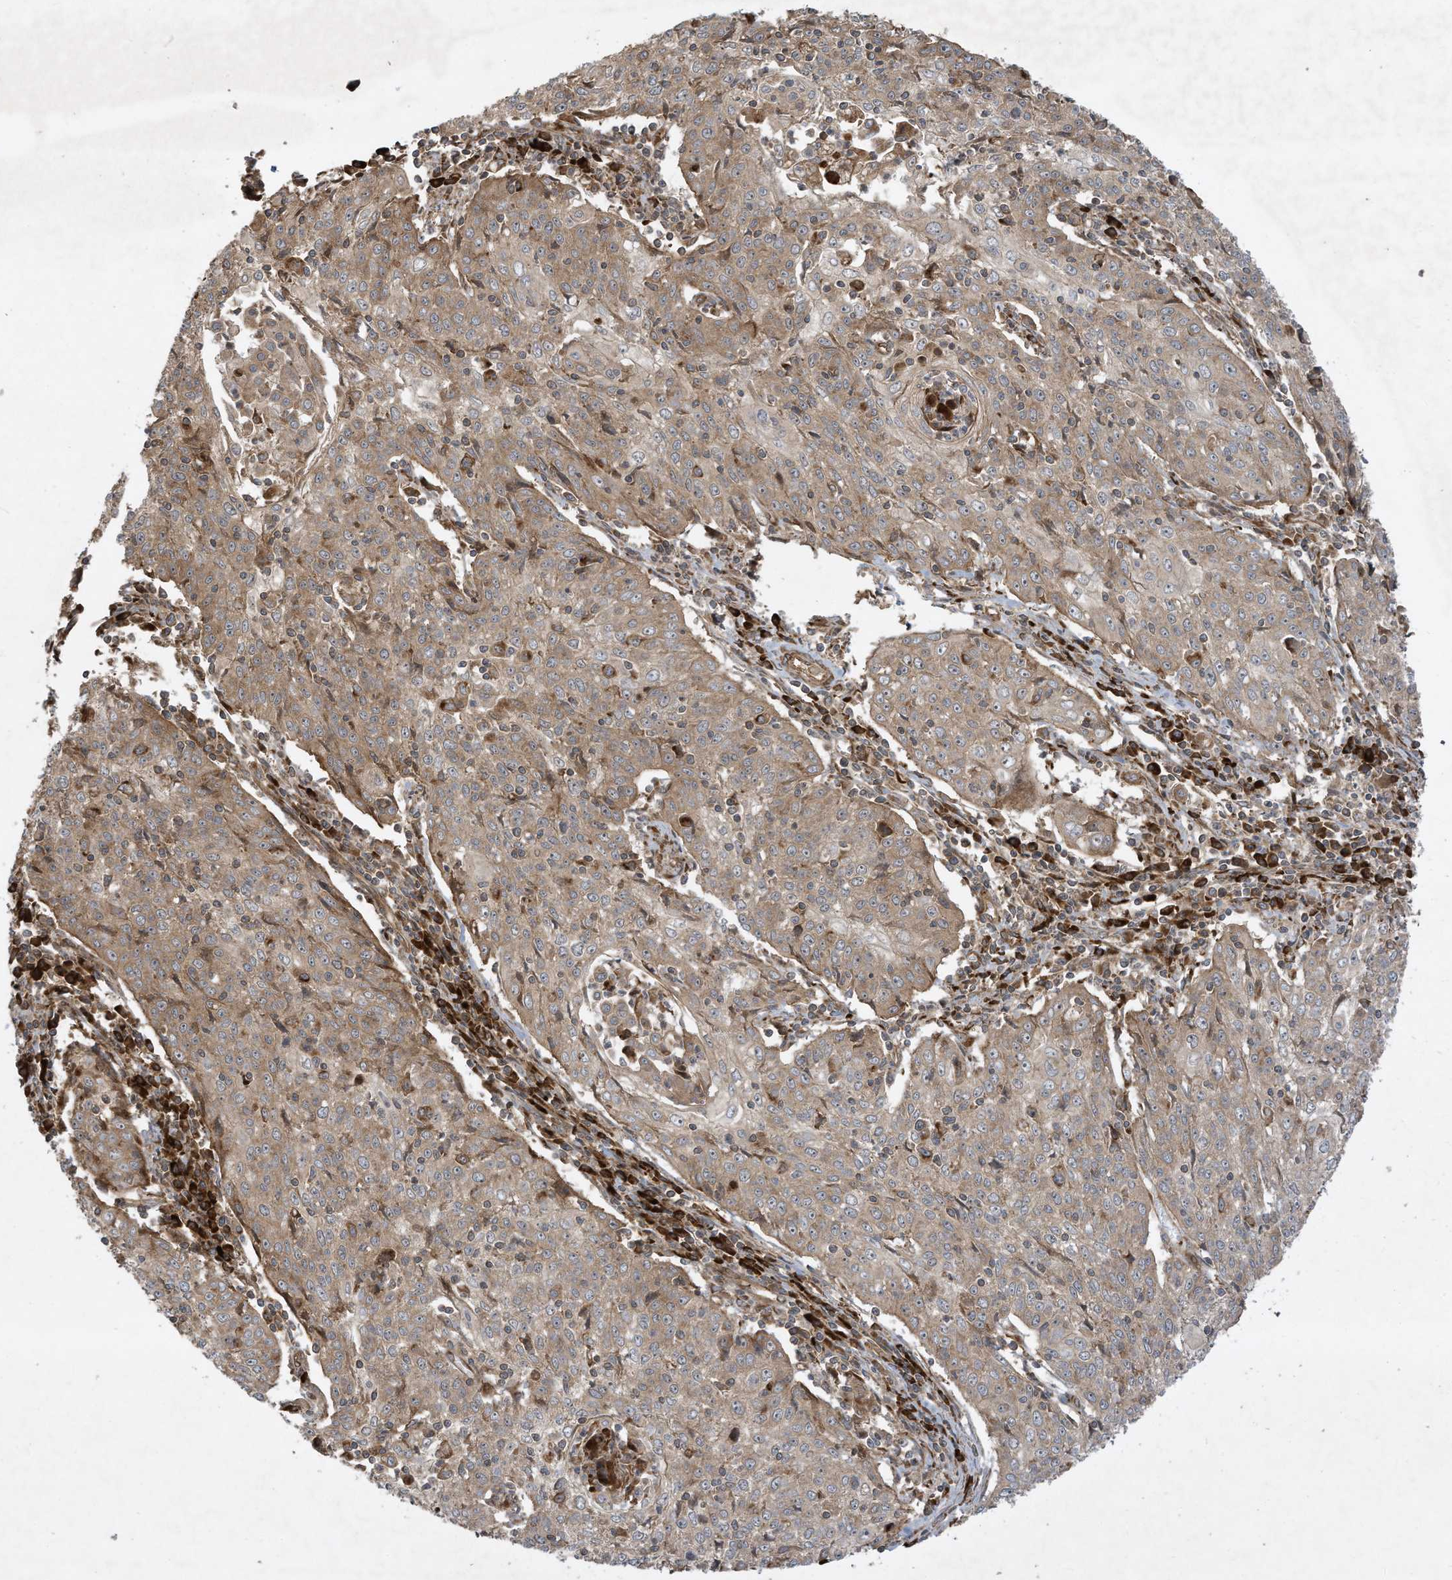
{"staining": {"intensity": "moderate", "quantity": ">75%", "location": "cytoplasmic/membranous"}, "tissue": "cervical cancer", "cell_type": "Tumor cells", "image_type": "cancer", "snomed": [{"axis": "morphology", "description": "Squamous cell carcinoma, NOS"}, {"axis": "topography", "description": "Cervix"}], "caption": "Protein analysis of squamous cell carcinoma (cervical) tissue reveals moderate cytoplasmic/membranous staining in about >75% of tumor cells.", "gene": "DDIT4", "patient": {"sex": "female", "age": 48}}